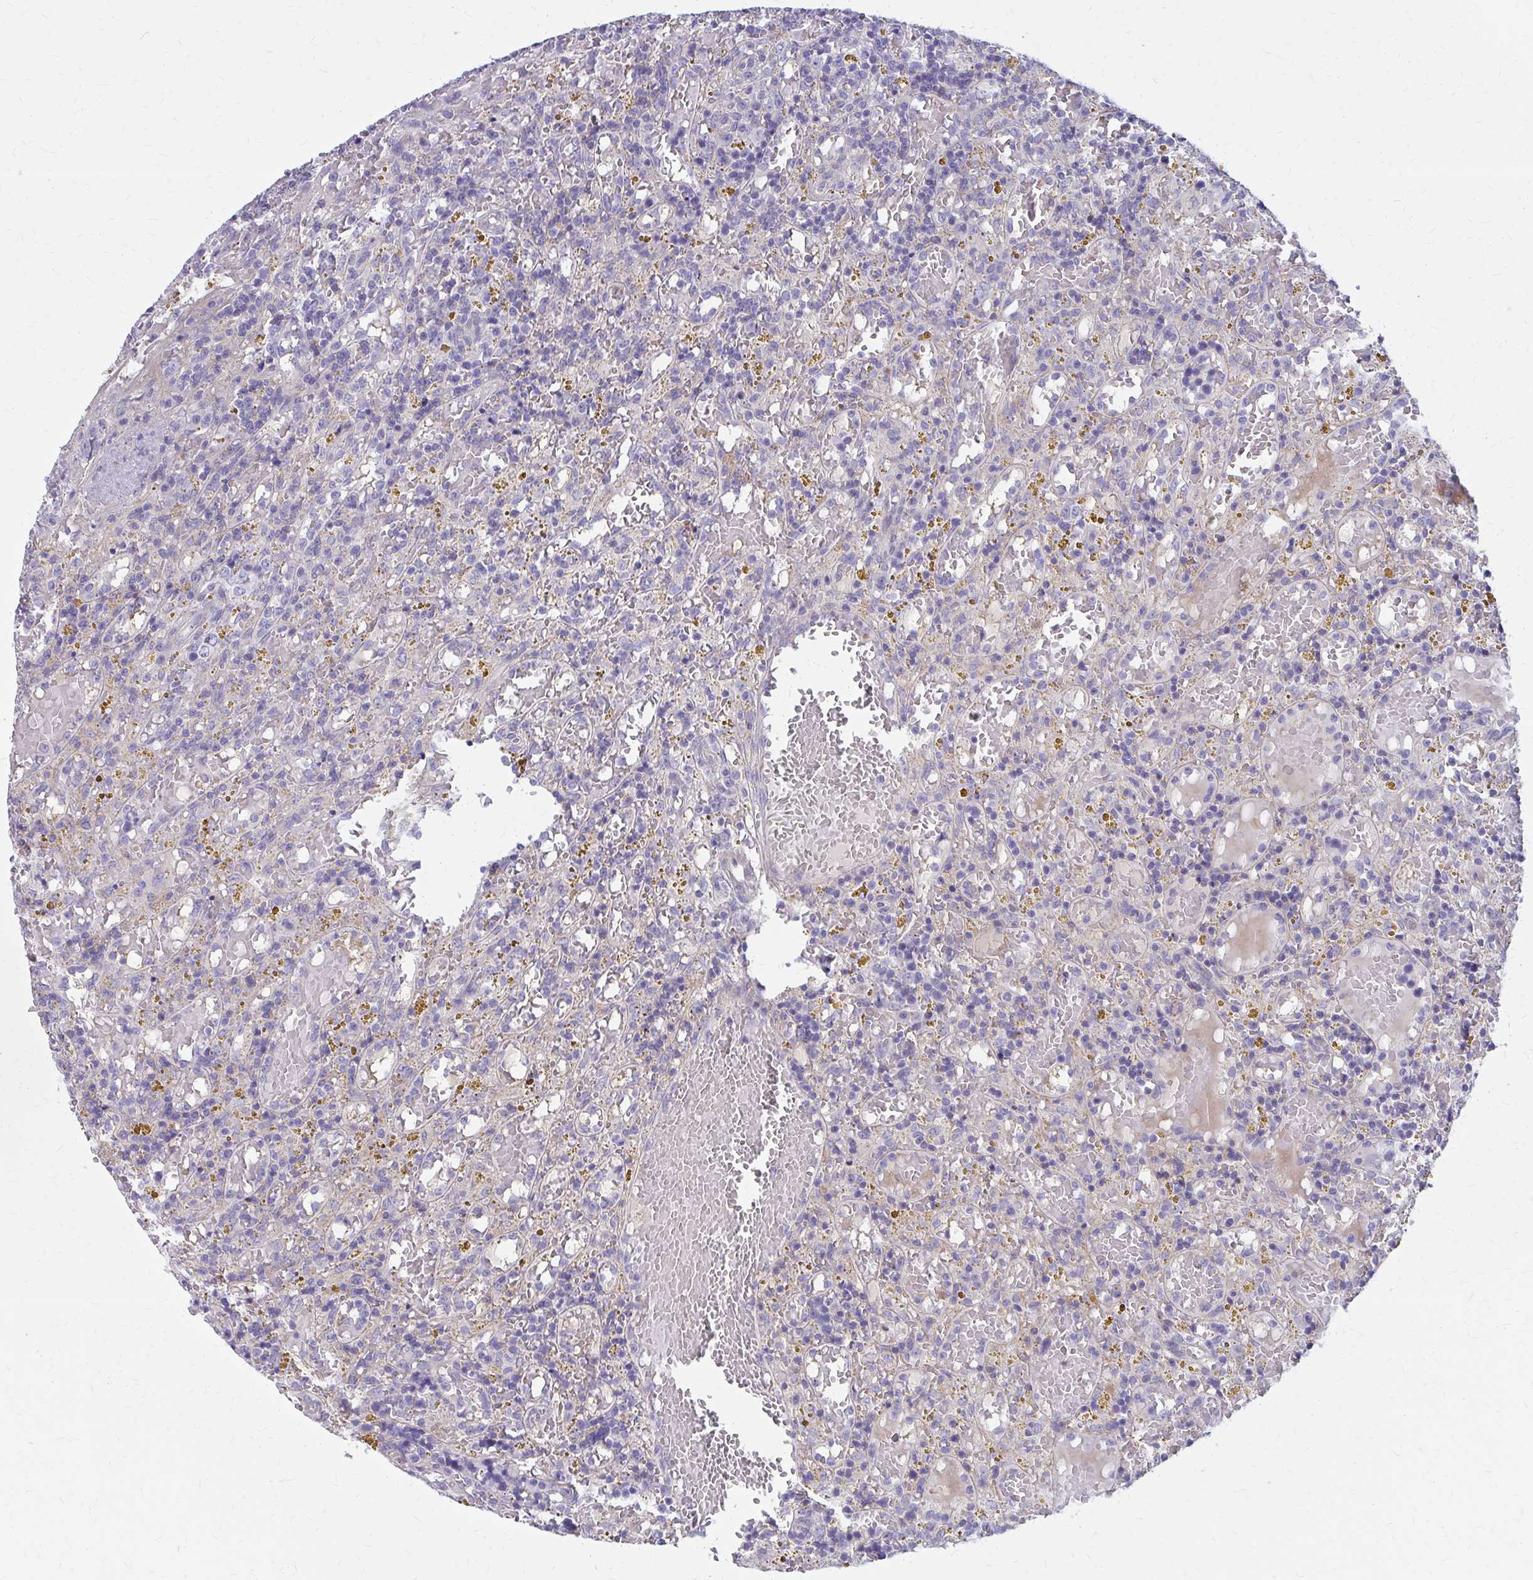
{"staining": {"intensity": "negative", "quantity": "none", "location": "none"}, "tissue": "lymphoma", "cell_type": "Tumor cells", "image_type": "cancer", "snomed": [{"axis": "morphology", "description": "Malignant lymphoma, non-Hodgkin's type, Low grade"}, {"axis": "topography", "description": "Spleen"}], "caption": "The image reveals no staining of tumor cells in malignant lymphoma, non-Hodgkin's type (low-grade).", "gene": "GLYATL2", "patient": {"sex": "female", "age": 65}}